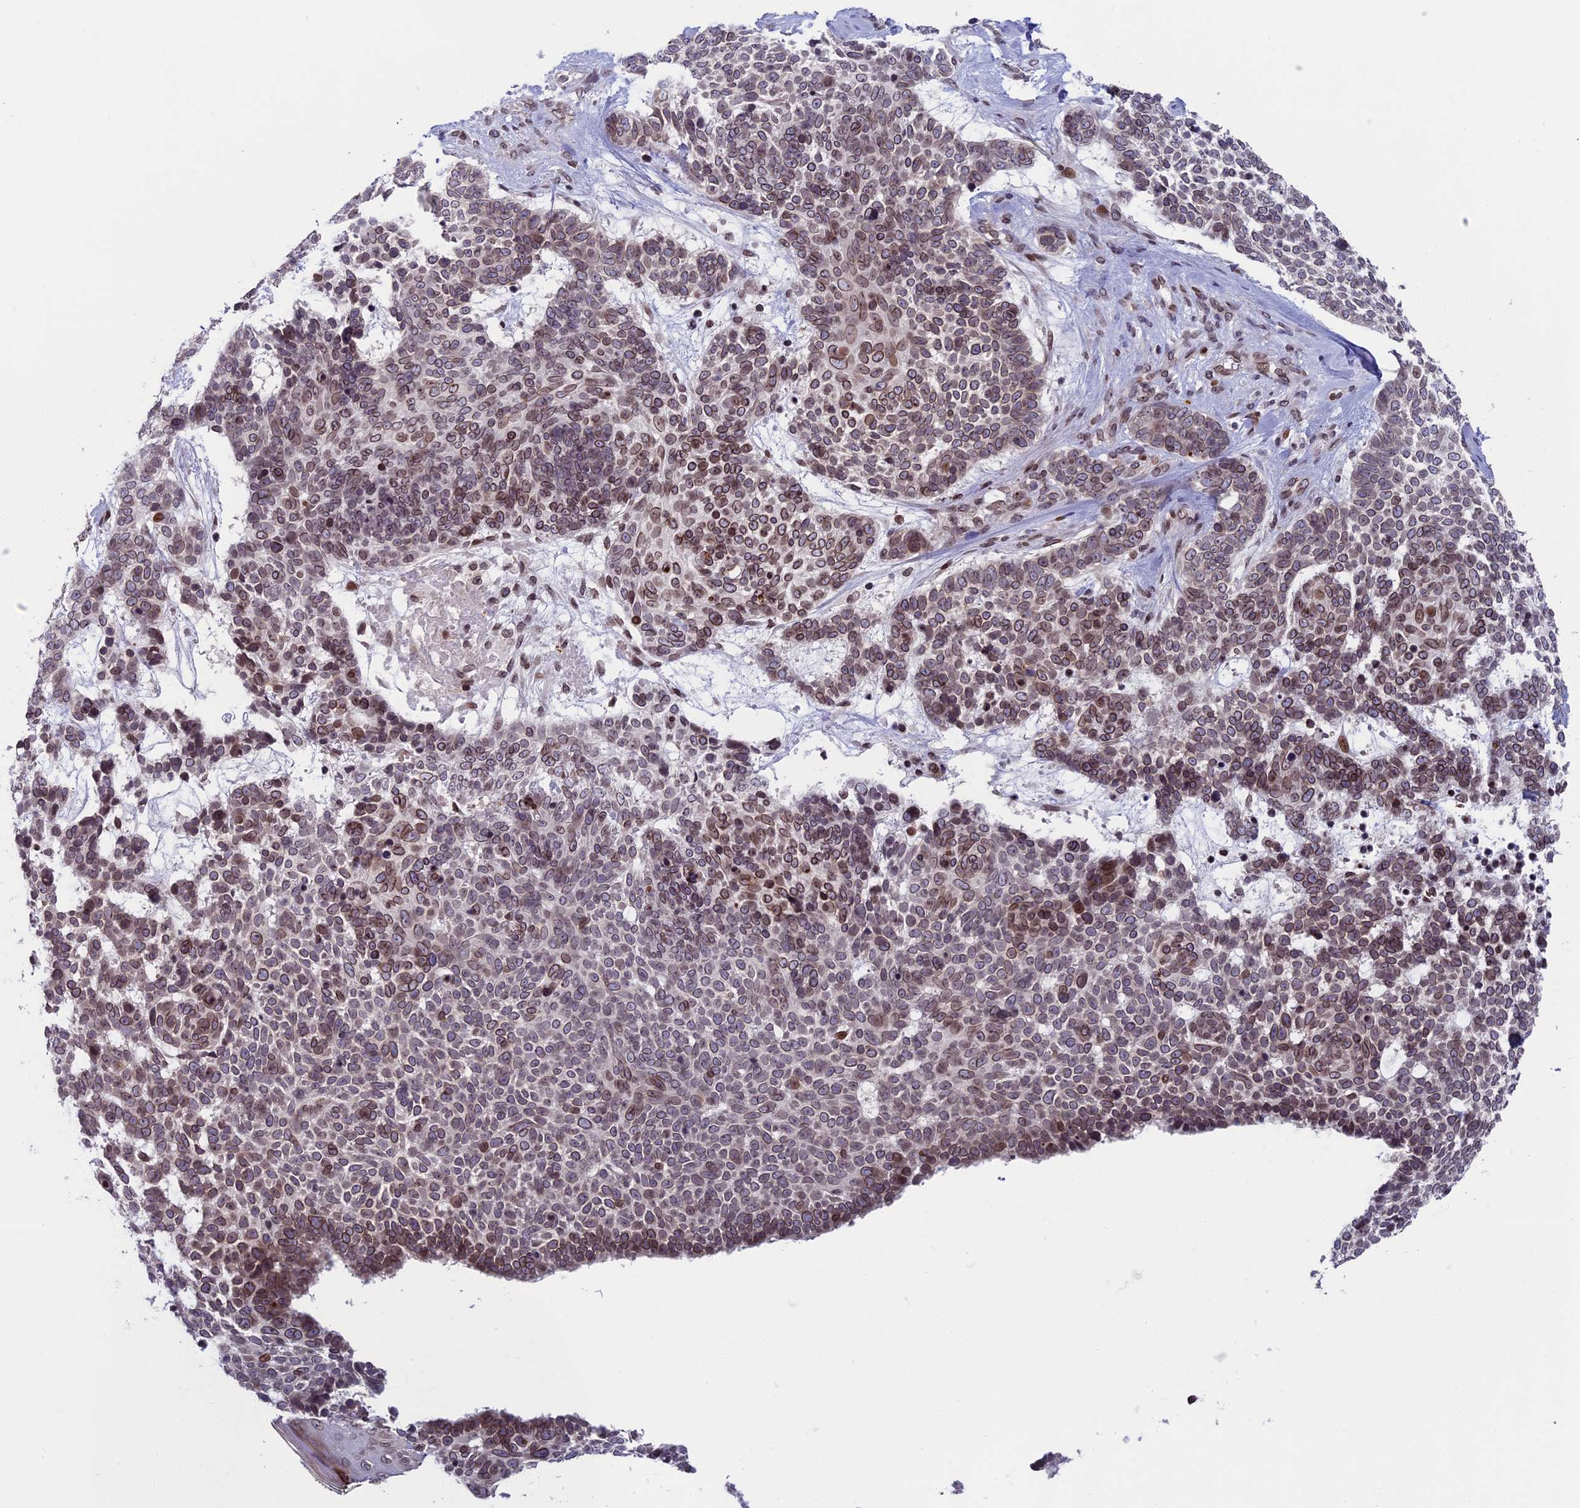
{"staining": {"intensity": "moderate", "quantity": ">75%", "location": "cytoplasmic/membranous,nuclear"}, "tissue": "skin cancer", "cell_type": "Tumor cells", "image_type": "cancer", "snomed": [{"axis": "morphology", "description": "Basal cell carcinoma"}, {"axis": "topography", "description": "Skin"}], "caption": "Brown immunohistochemical staining in skin cancer displays moderate cytoplasmic/membranous and nuclear positivity in about >75% of tumor cells. (Stains: DAB in brown, nuclei in blue, Microscopy: brightfield microscopy at high magnification).", "gene": "GPSM1", "patient": {"sex": "female", "age": 81}}